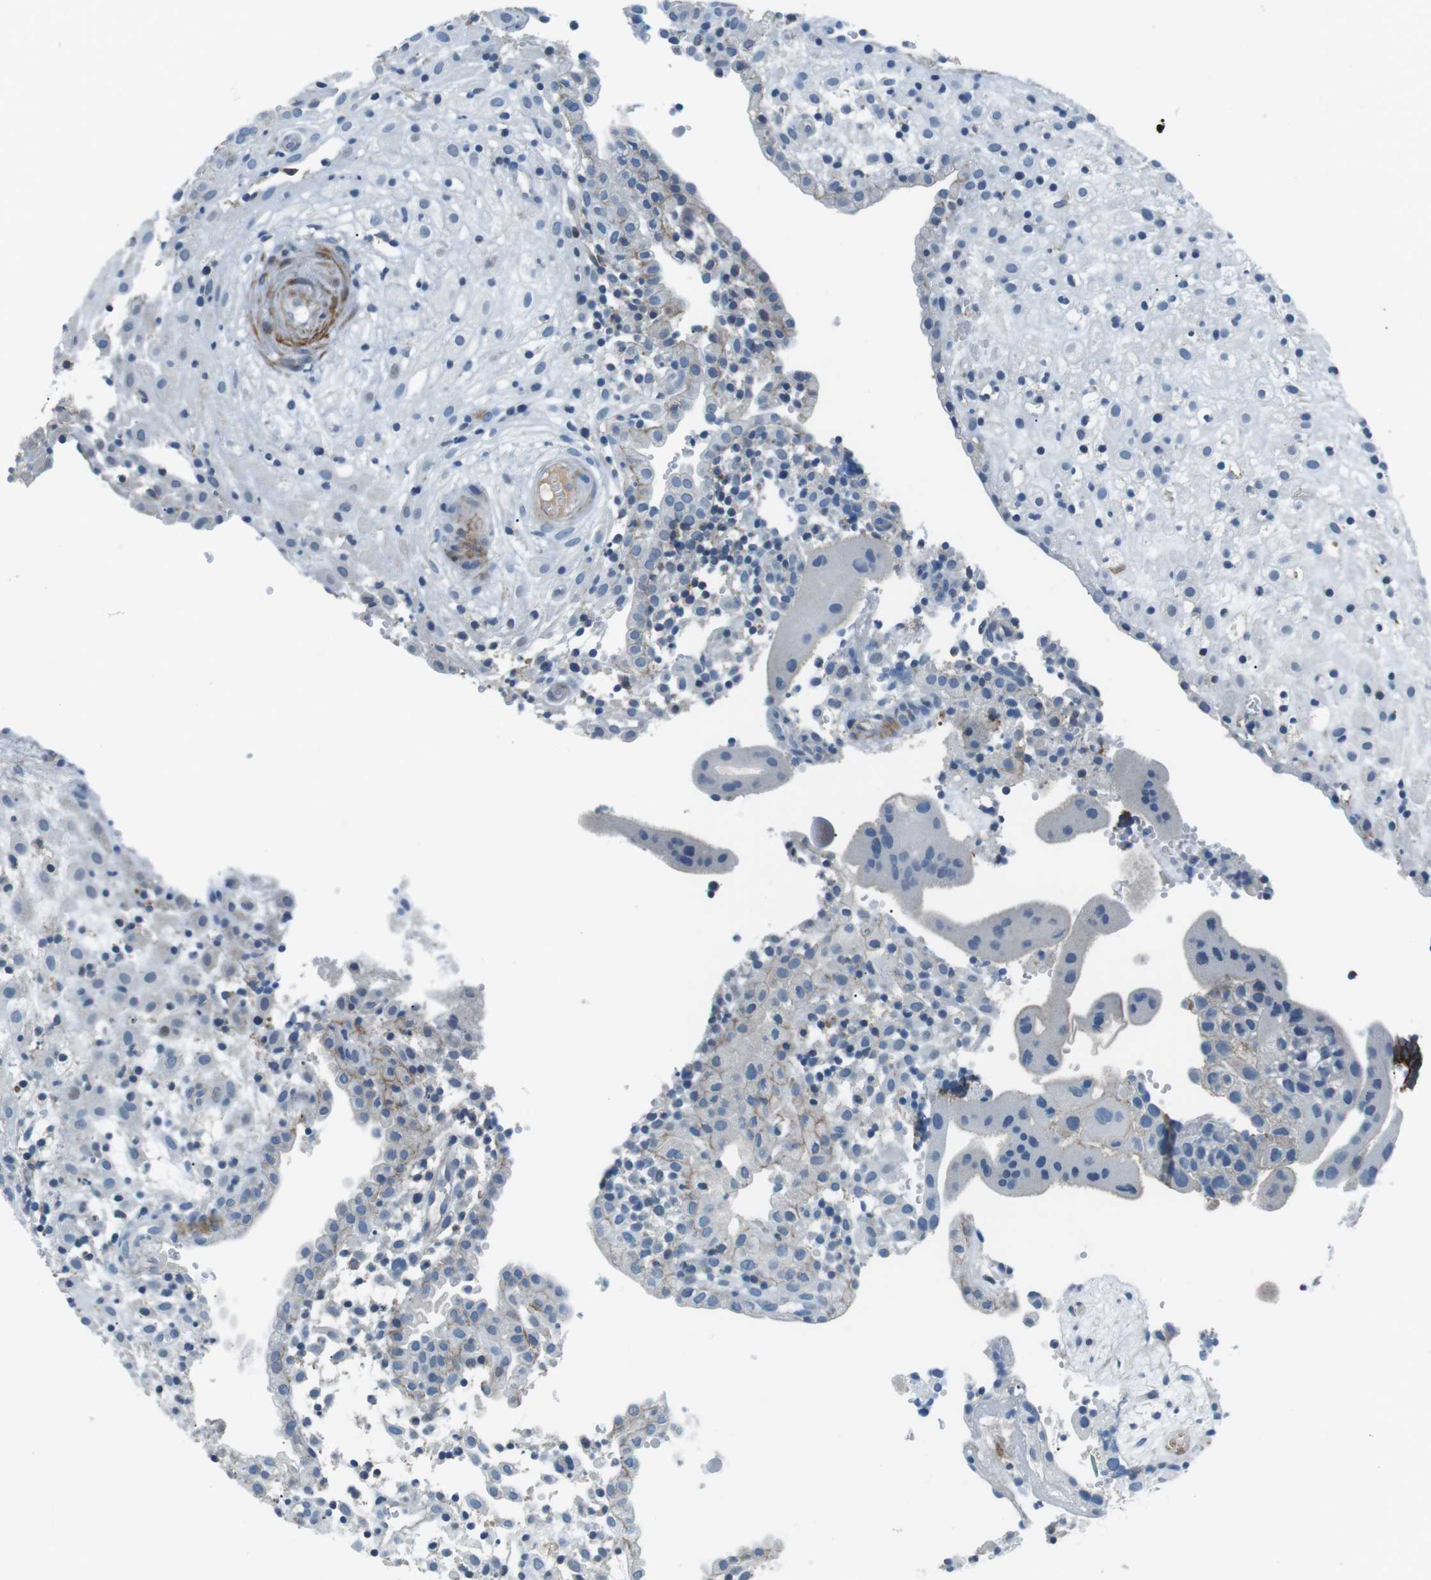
{"staining": {"intensity": "negative", "quantity": "none", "location": "none"}, "tissue": "placenta", "cell_type": "Decidual cells", "image_type": "normal", "snomed": [{"axis": "morphology", "description": "Normal tissue, NOS"}, {"axis": "topography", "description": "Placenta"}], "caption": "A histopathology image of human placenta is negative for staining in decidual cells.", "gene": "ARVCF", "patient": {"sex": "female", "age": 18}}